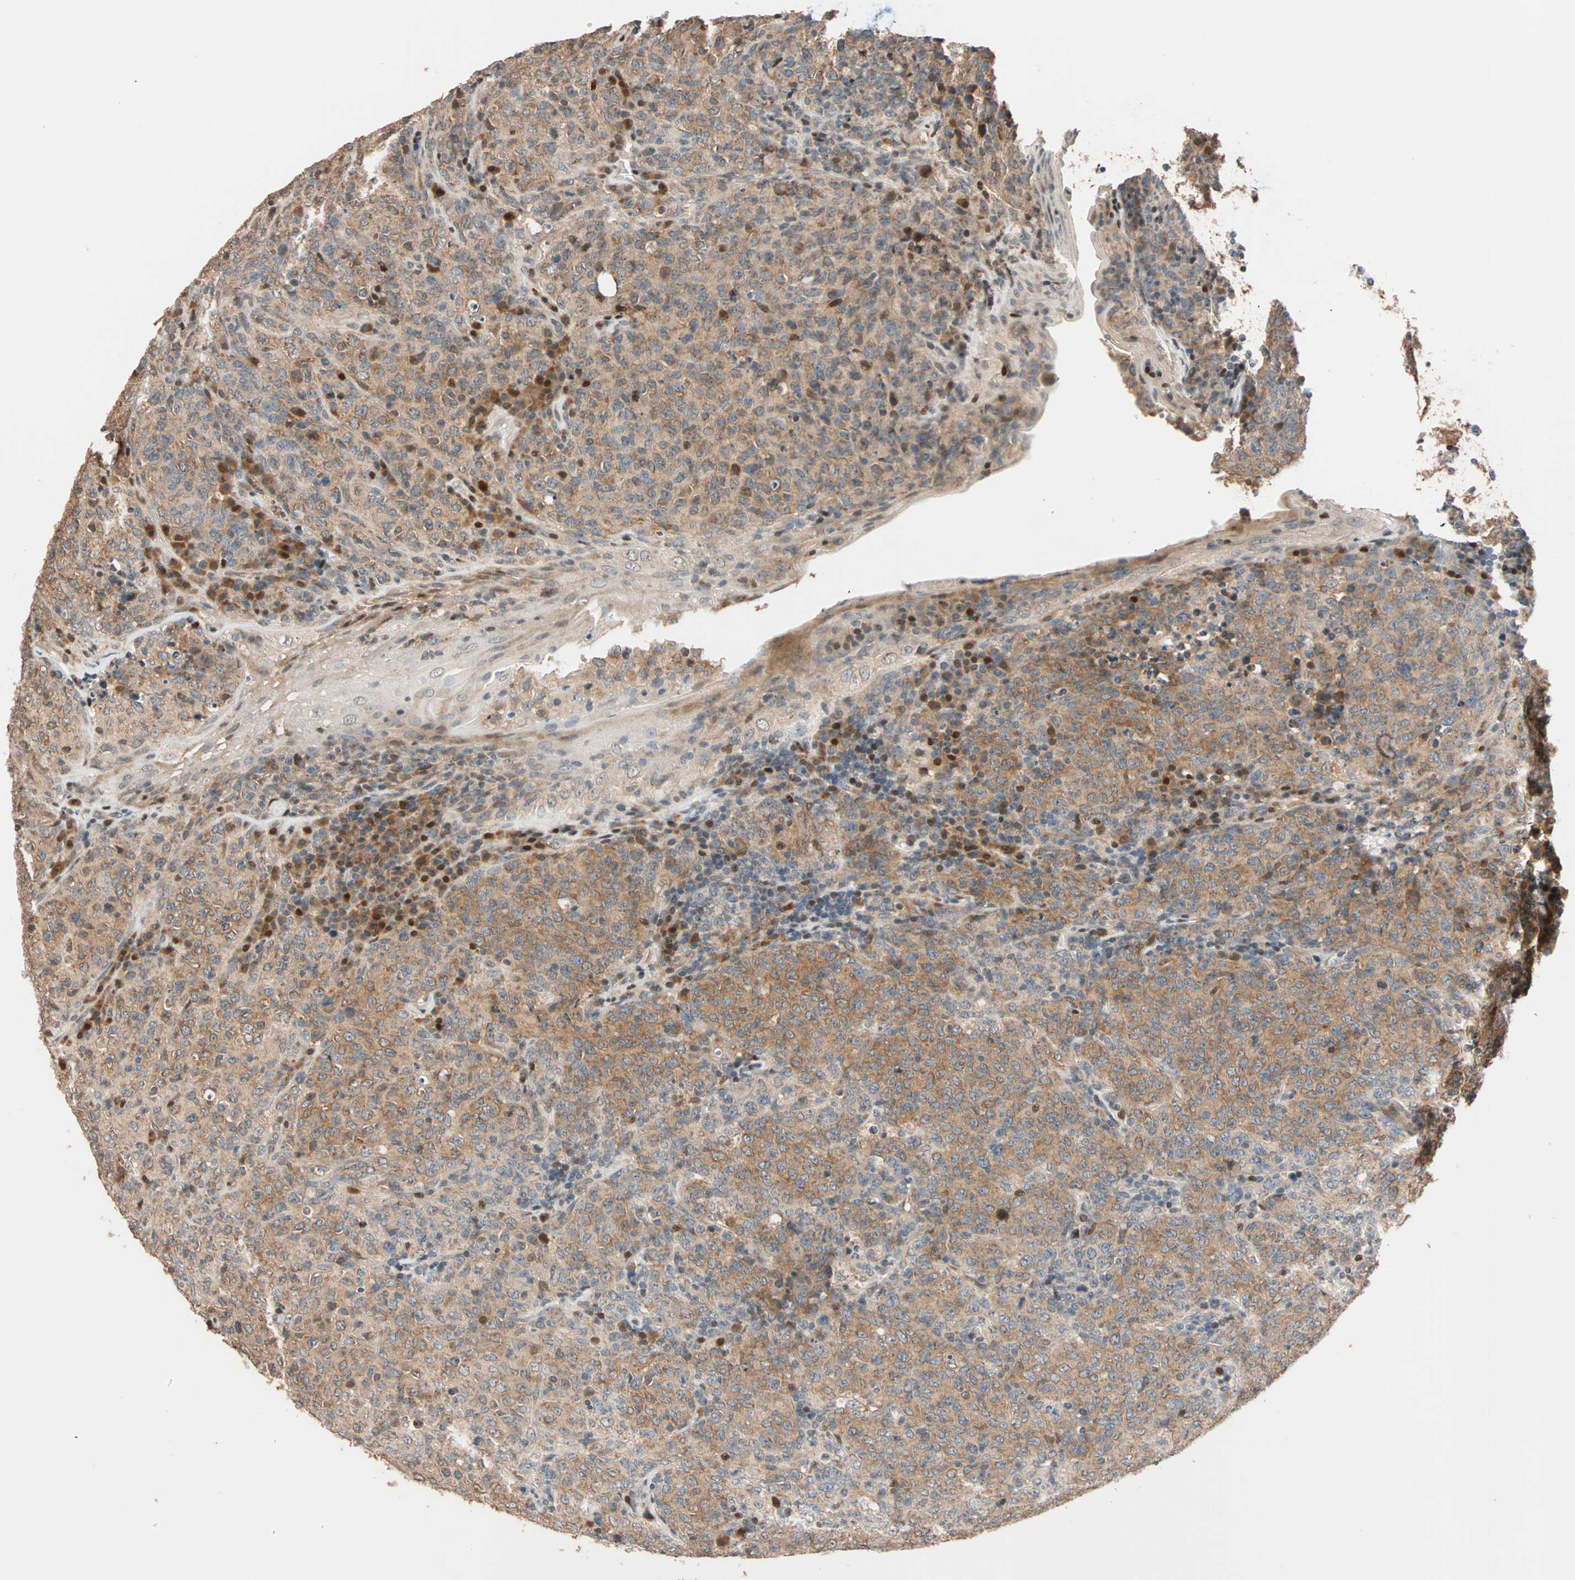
{"staining": {"intensity": "moderate", "quantity": ">75%", "location": "cytoplasmic/membranous"}, "tissue": "lymphoma", "cell_type": "Tumor cells", "image_type": "cancer", "snomed": [{"axis": "morphology", "description": "Malignant lymphoma, non-Hodgkin's type, High grade"}, {"axis": "topography", "description": "Tonsil"}], "caption": "Lymphoma stained with immunohistochemistry (IHC) reveals moderate cytoplasmic/membranous positivity in approximately >75% of tumor cells.", "gene": "HECW1", "patient": {"sex": "female", "age": 36}}